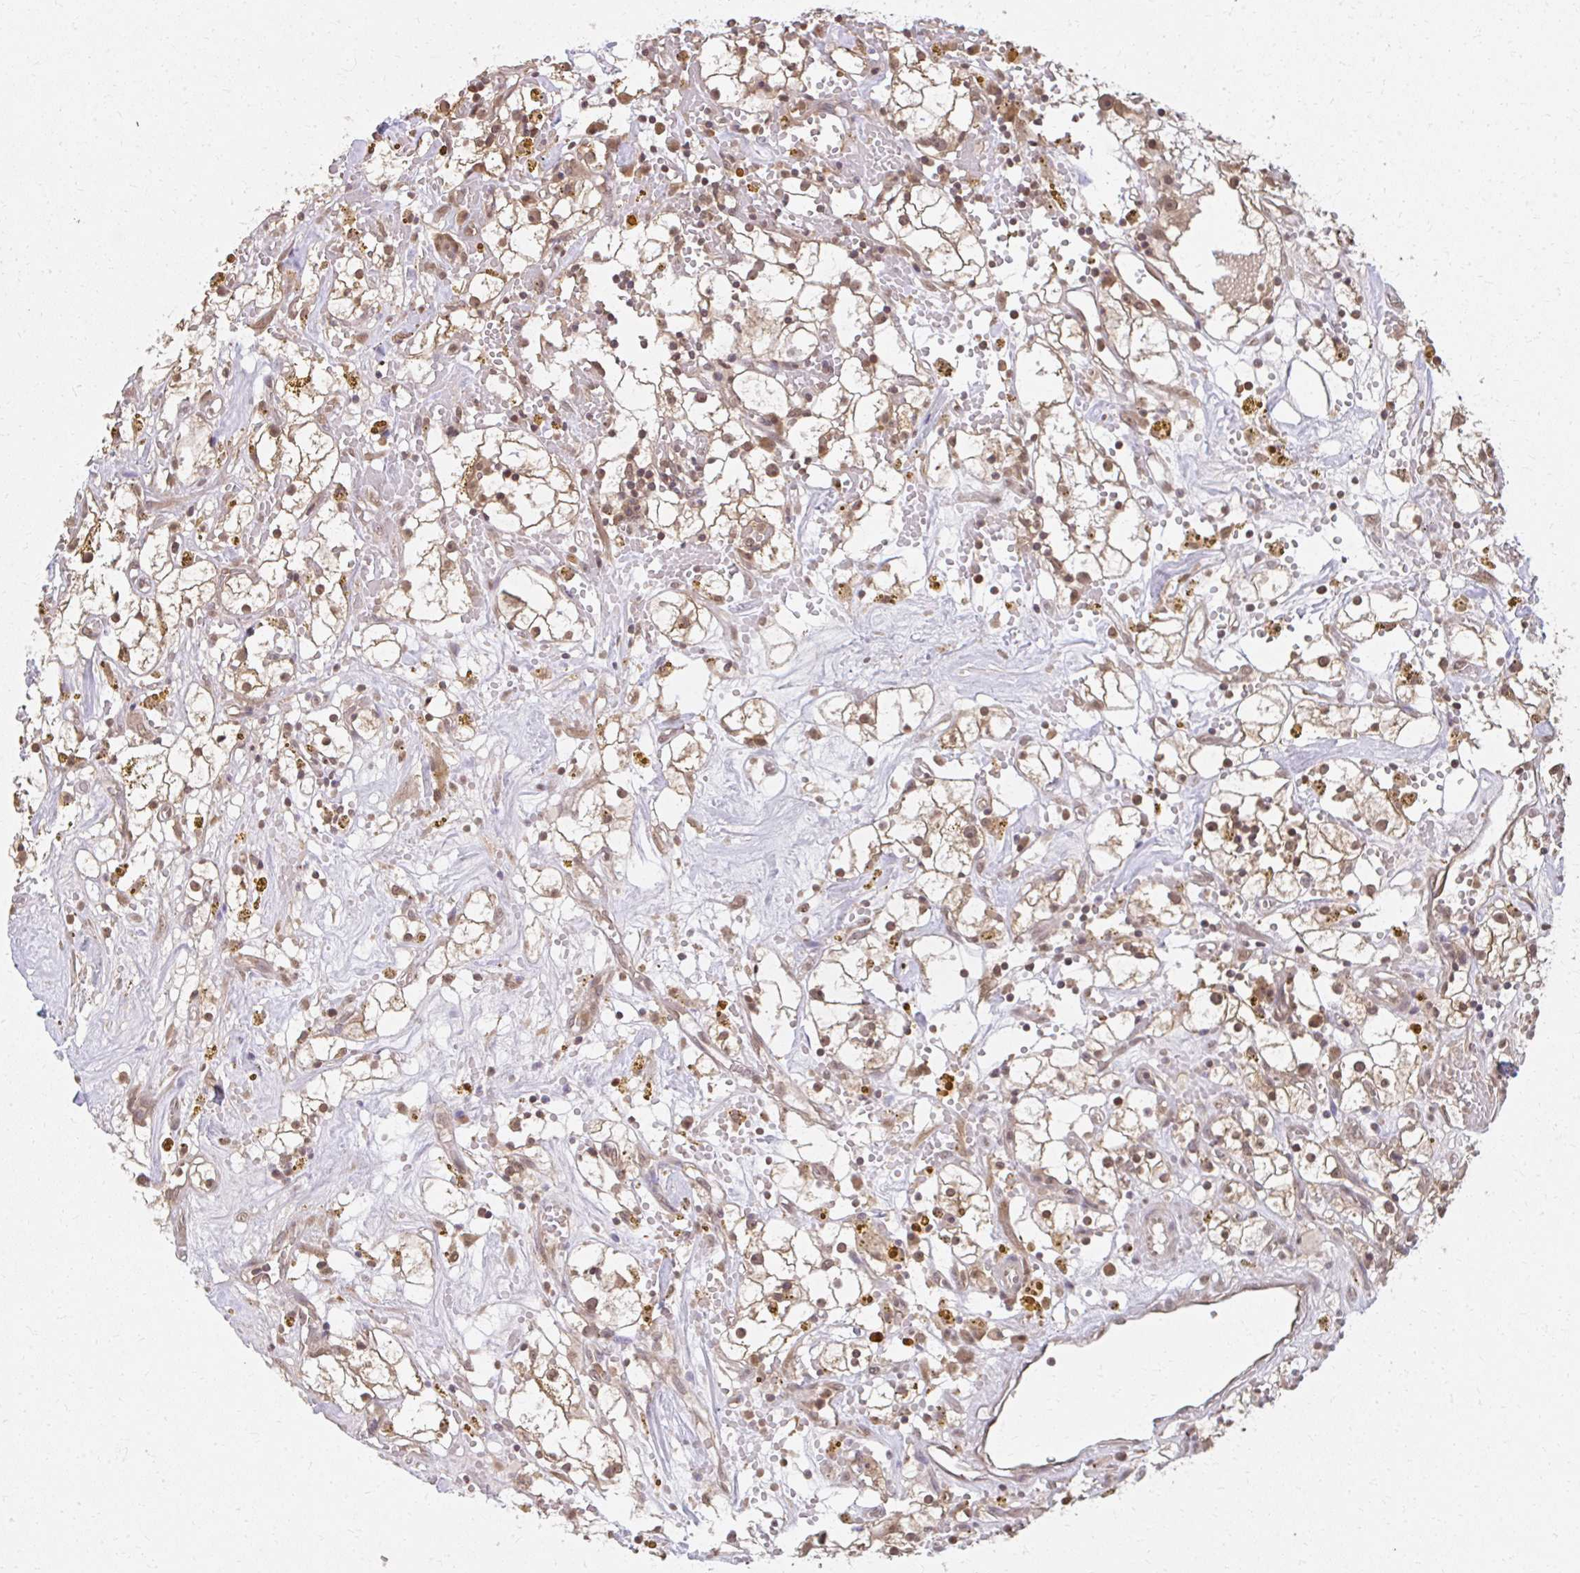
{"staining": {"intensity": "moderate", "quantity": "25%-75%", "location": "cytoplasmic/membranous,nuclear"}, "tissue": "renal cancer", "cell_type": "Tumor cells", "image_type": "cancer", "snomed": [{"axis": "morphology", "description": "Adenocarcinoma, NOS"}, {"axis": "topography", "description": "Kidney"}], "caption": "High-power microscopy captured an IHC micrograph of renal adenocarcinoma, revealing moderate cytoplasmic/membranous and nuclear positivity in about 25%-75% of tumor cells.", "gene": "LARS2", "patient": {"sex": "male", "age": 56}}